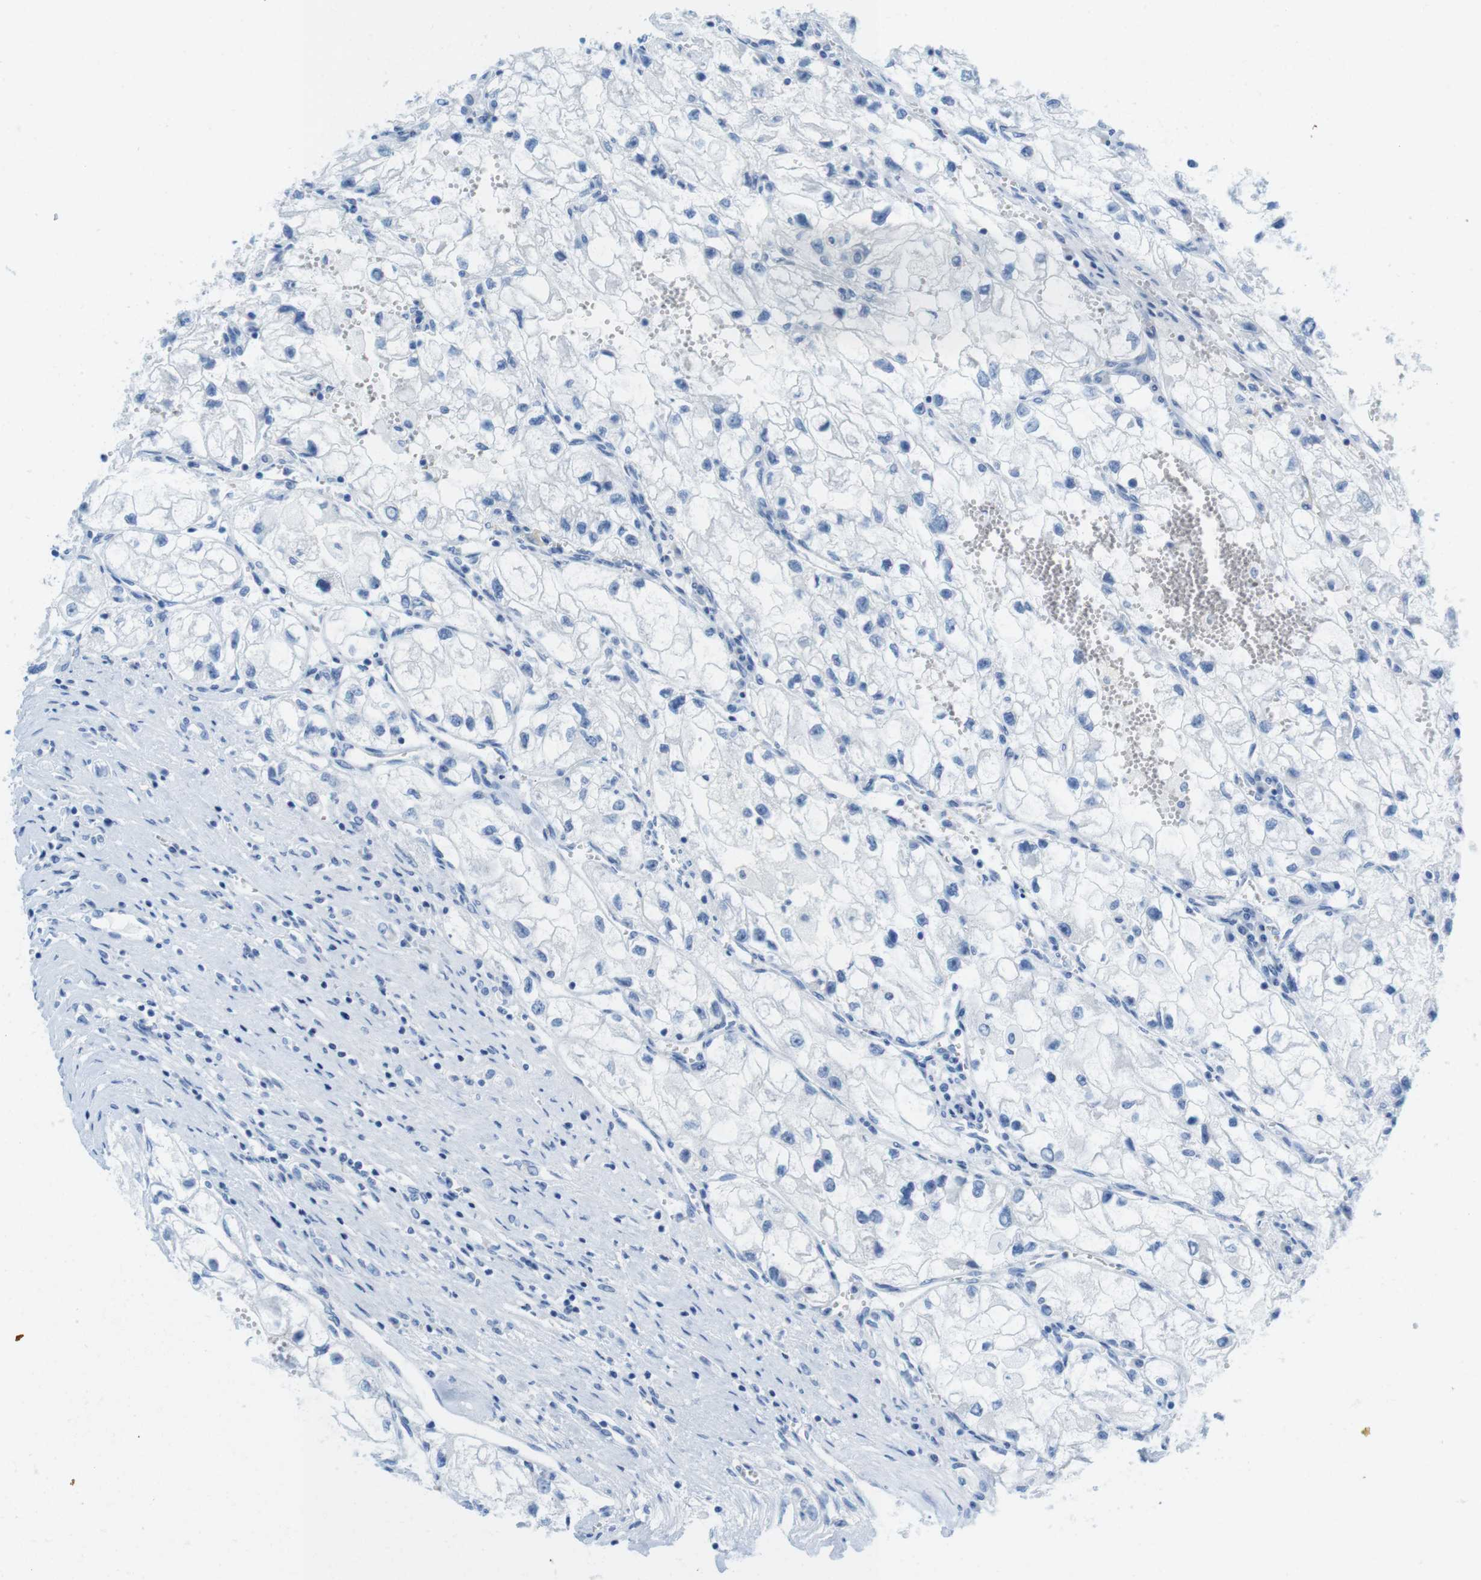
{"staining": {"intensity": "negative", "quantity": "none", "location": "none"}, "tissue": "renal cancer", "cell_type": "Tumor cells", "image_type": "cancer", "snomed": [{"axis": "morphology", "description": "Adenocarcinoma, NOS"}, {"axis": "topography", "description": "Kidney"}], "caption": "Tumor cells show no significant protein expression in renal cancer.", "gene": "GAP43", "patient": {"sex": "female", "age": 70}}